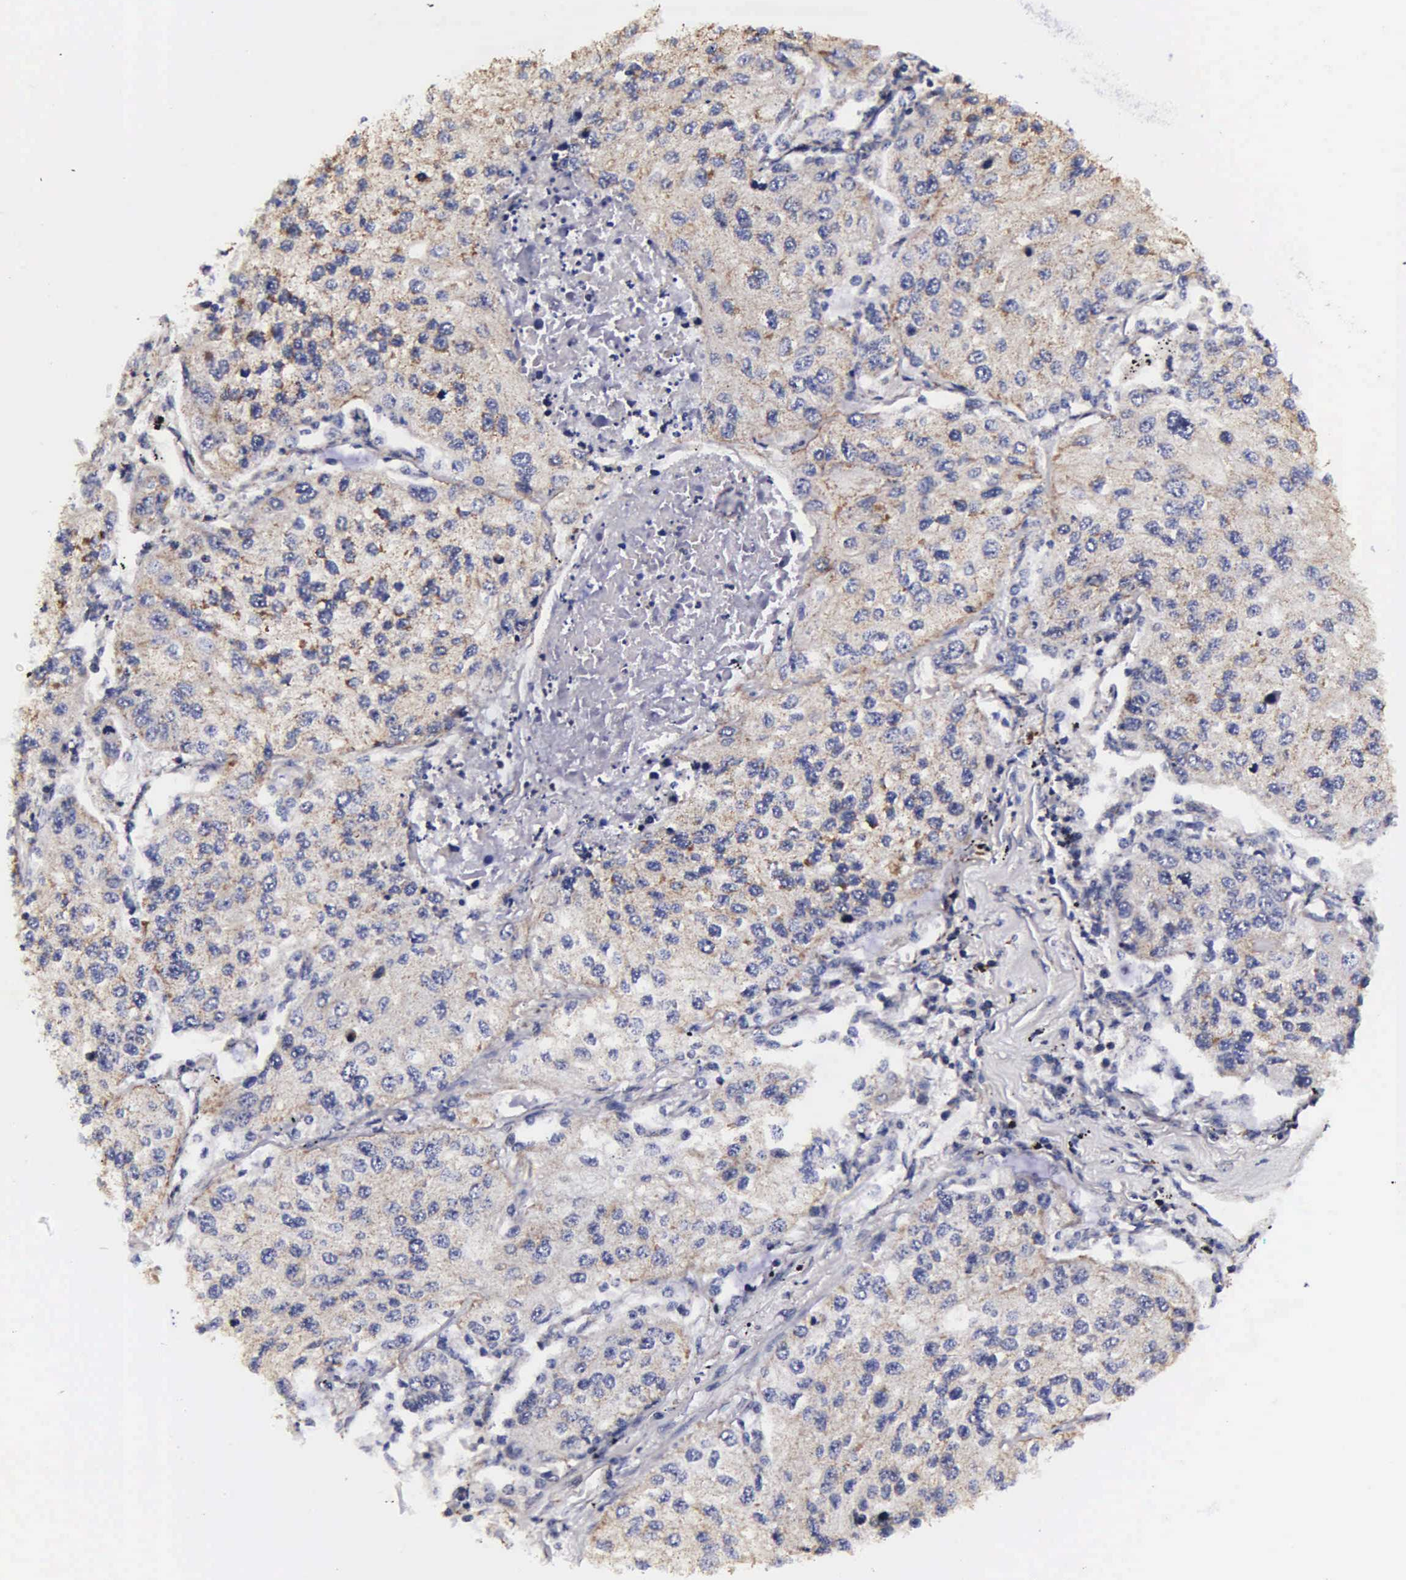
{"staining": {"intensity": "weak", "quantity": ">75%", "location": "cytoplasmic/membranous"}, "tissue": "lung cancer", "cell_type": "Tumor cells", "image_type": "cancer", "snomed": [{"axis": "morphology", "description": "Squamous cell carcinoma, NOS"}, {"axis": "topography", "description": "Lung"}], "caption": "DAB (3,3'-diaminobenzidine) immunohistochemical staining of human squamous cell carcinoma (lung) exhibits weak cytoplasmic/membranous protein expression in about >75% of tumor cells.", "gene": "PSMA3", "patient": {"sex": "male", "age": 75}}